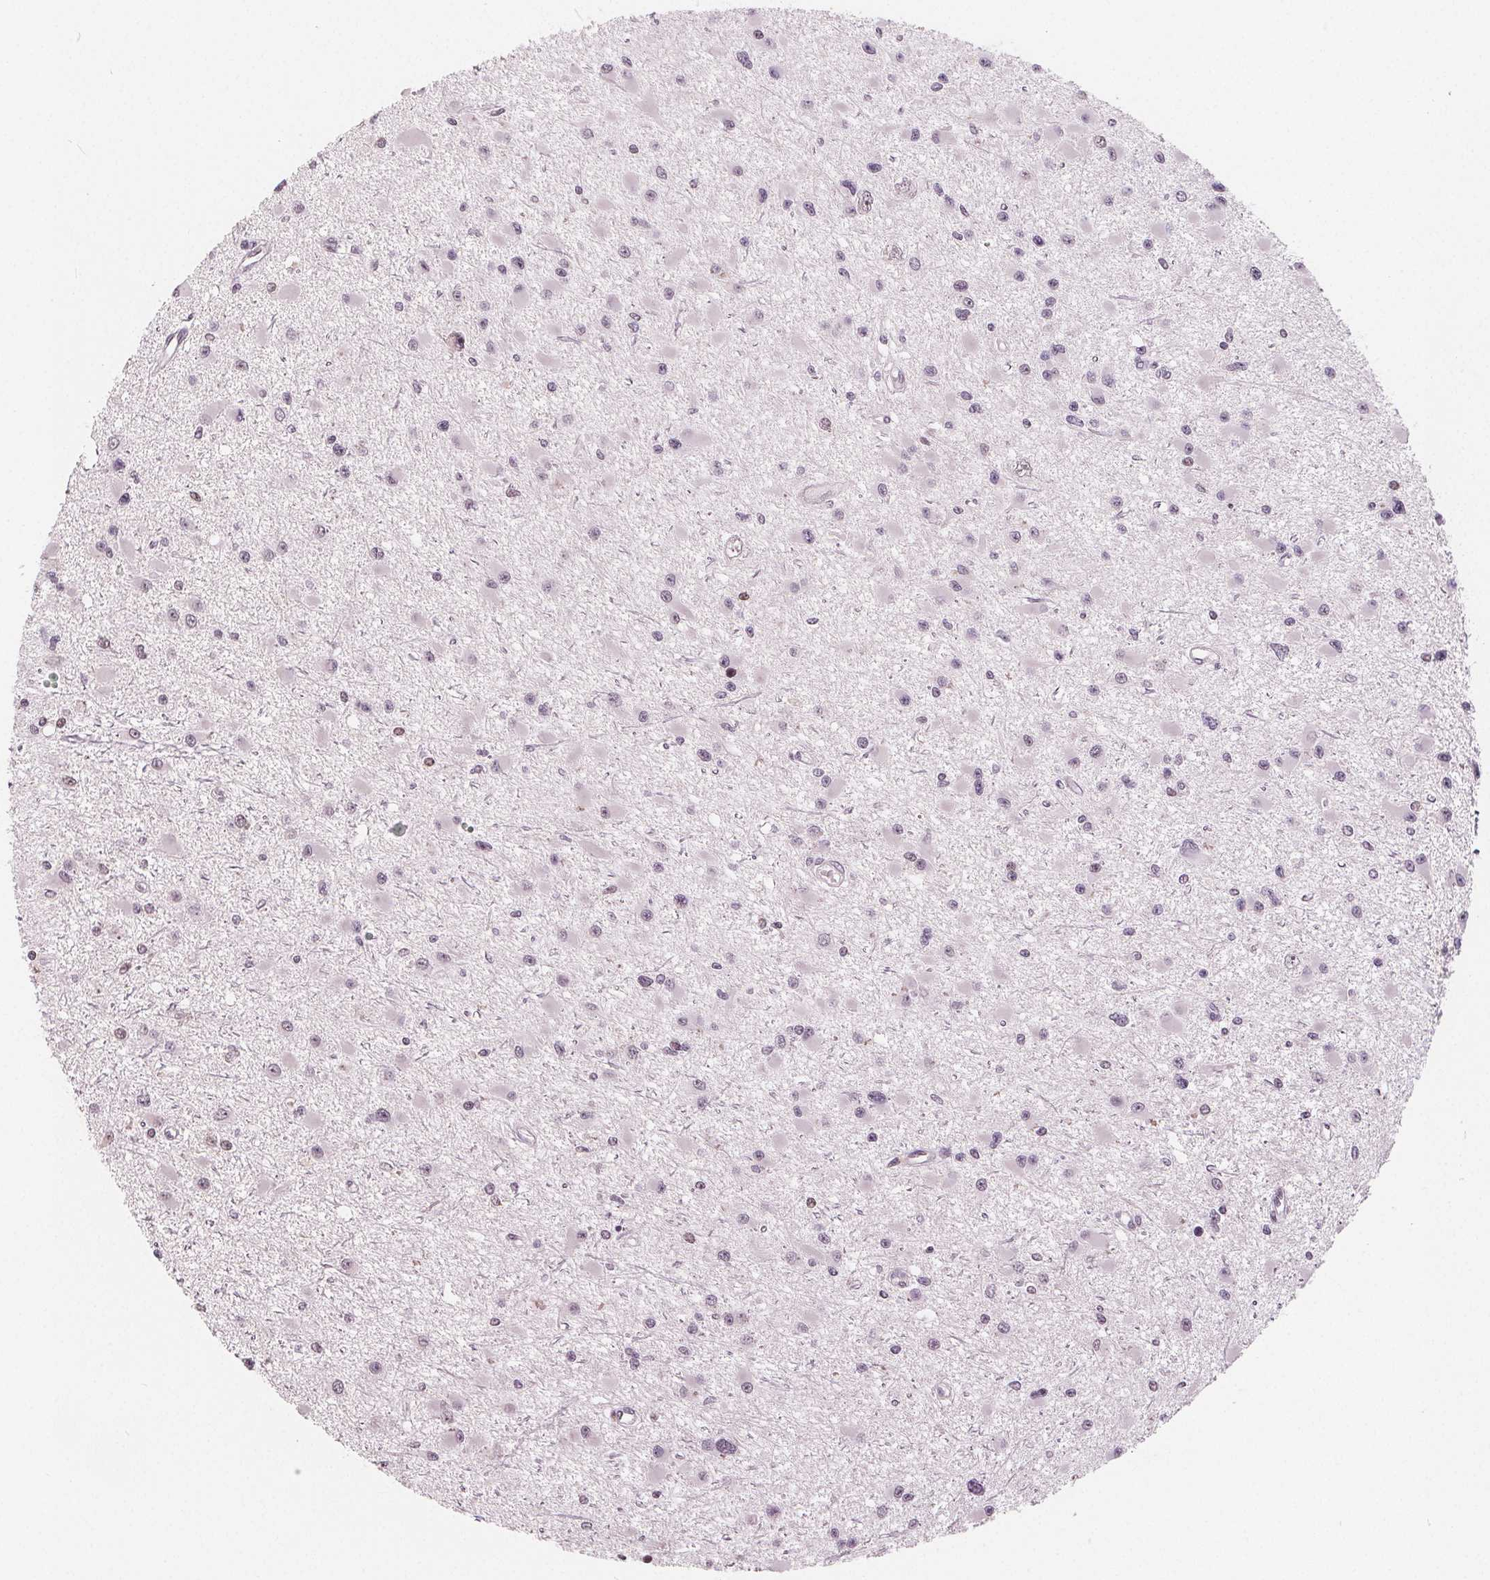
{"staining": {"intensity": "moderate", "quantity": "<25%", "location": "nuclear"}, "tissue": "glioma", "cell_type": "Tumor cells", "image_type": "cancer", "snomed": [{"axis": "morphology", "description": "Glioma, malignant, High grade"}, {"axis": "topography", "description": "Brain"}], "caption": "Glioma tissue shows moderate nuclear positivity in about <25% of tumor cells, visualized by immunohistochemistry.", "gene": "NUP210L", "patient": {"sex": "male", "age": 54}}